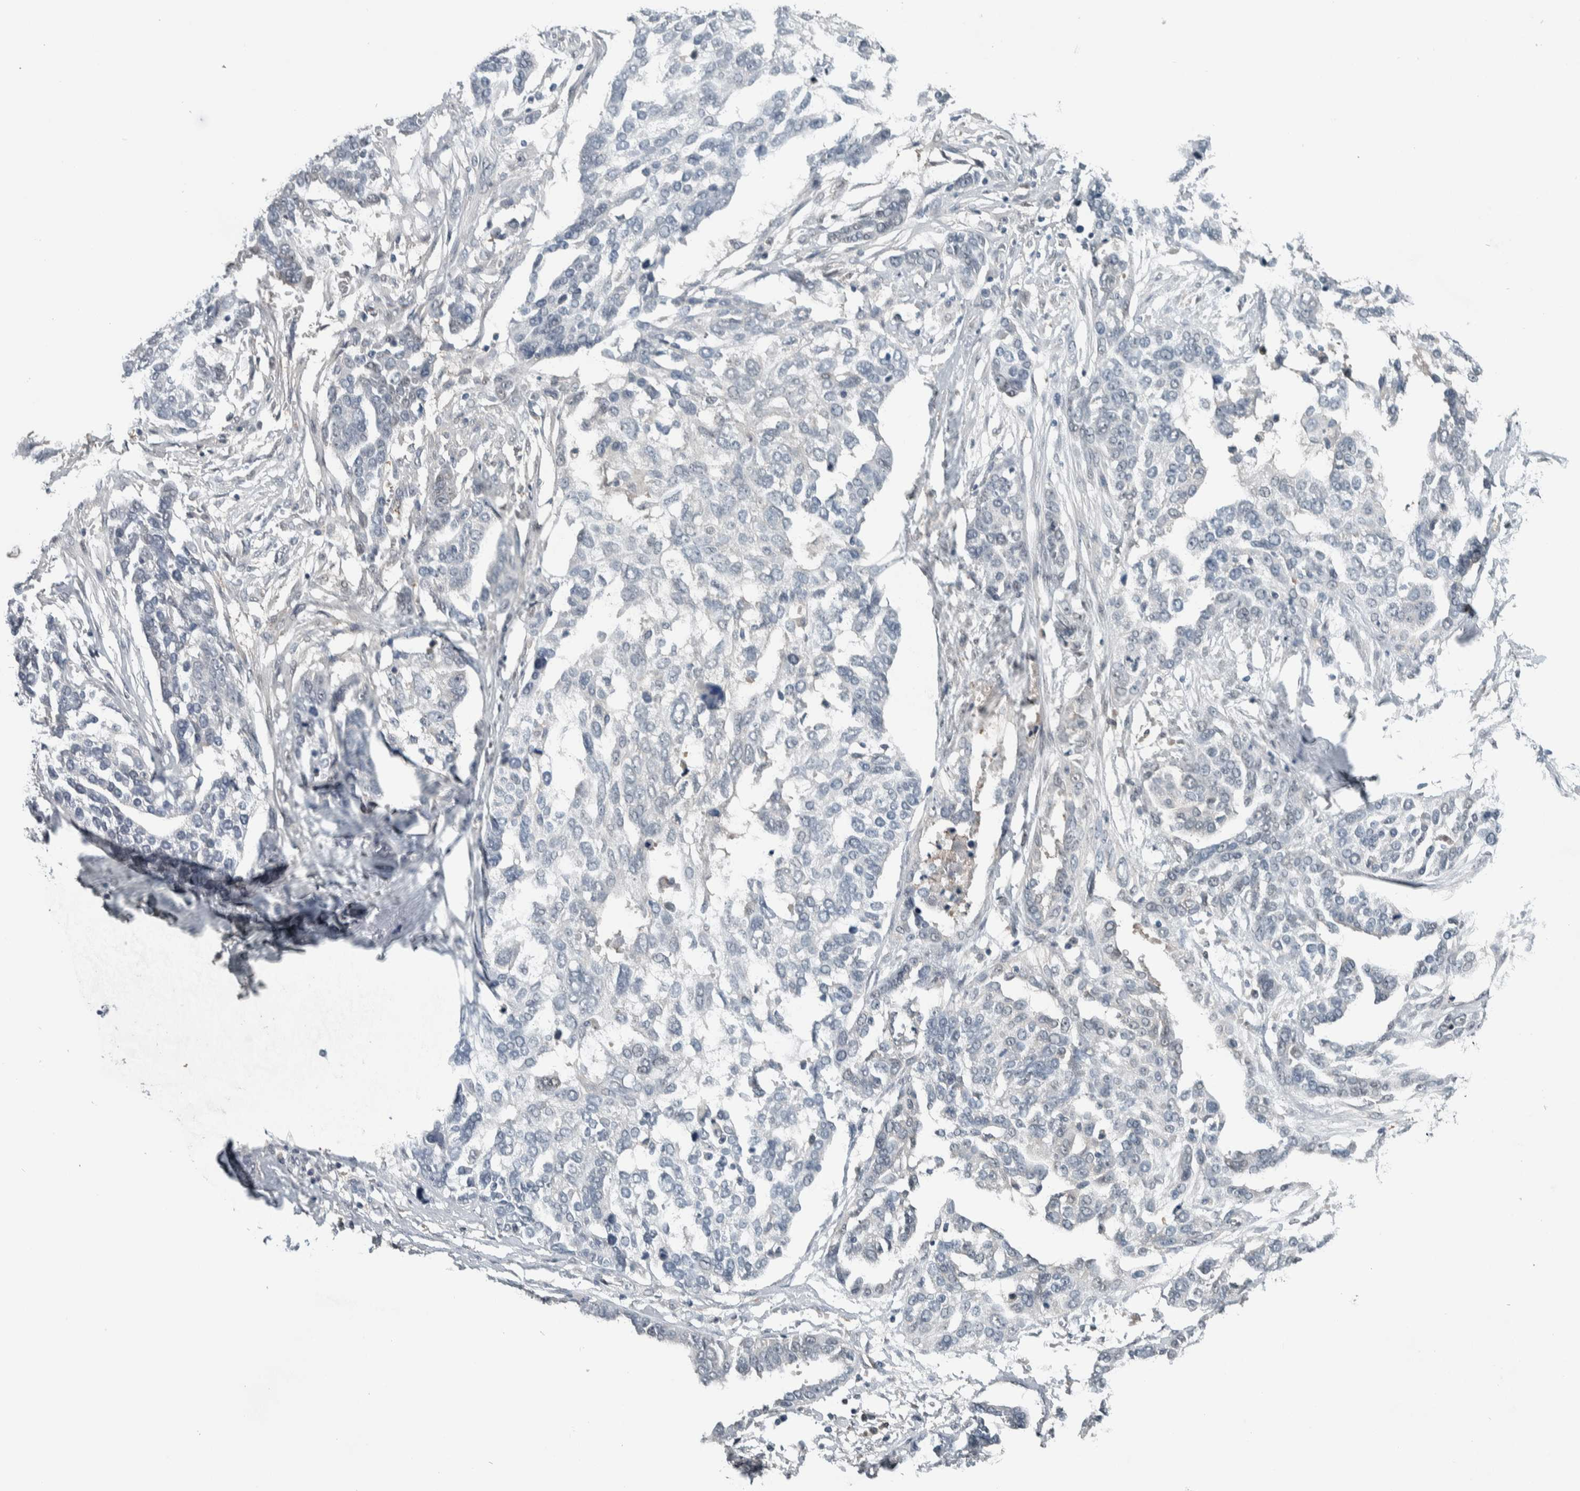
{"staining": {"intensity": "negative", "quantity": "none", "location": "none"}, "tissue": "ovarian cancer", "cell_type": "Tumor cells", "image_type": "cancer", "snomed": [{"axis": "morphology", "description": "Cystadenocarcinoma, serous, NOS"}, {"axis": "topography", "description": "Ovary"}], "caption": "Immunohistochemical staining of human ovarian serous cystadenocarcinoma exhibits no significant staining in tumor cells.", "gene": "ALAD", "patient": {"sex": "female", "age": 44}}